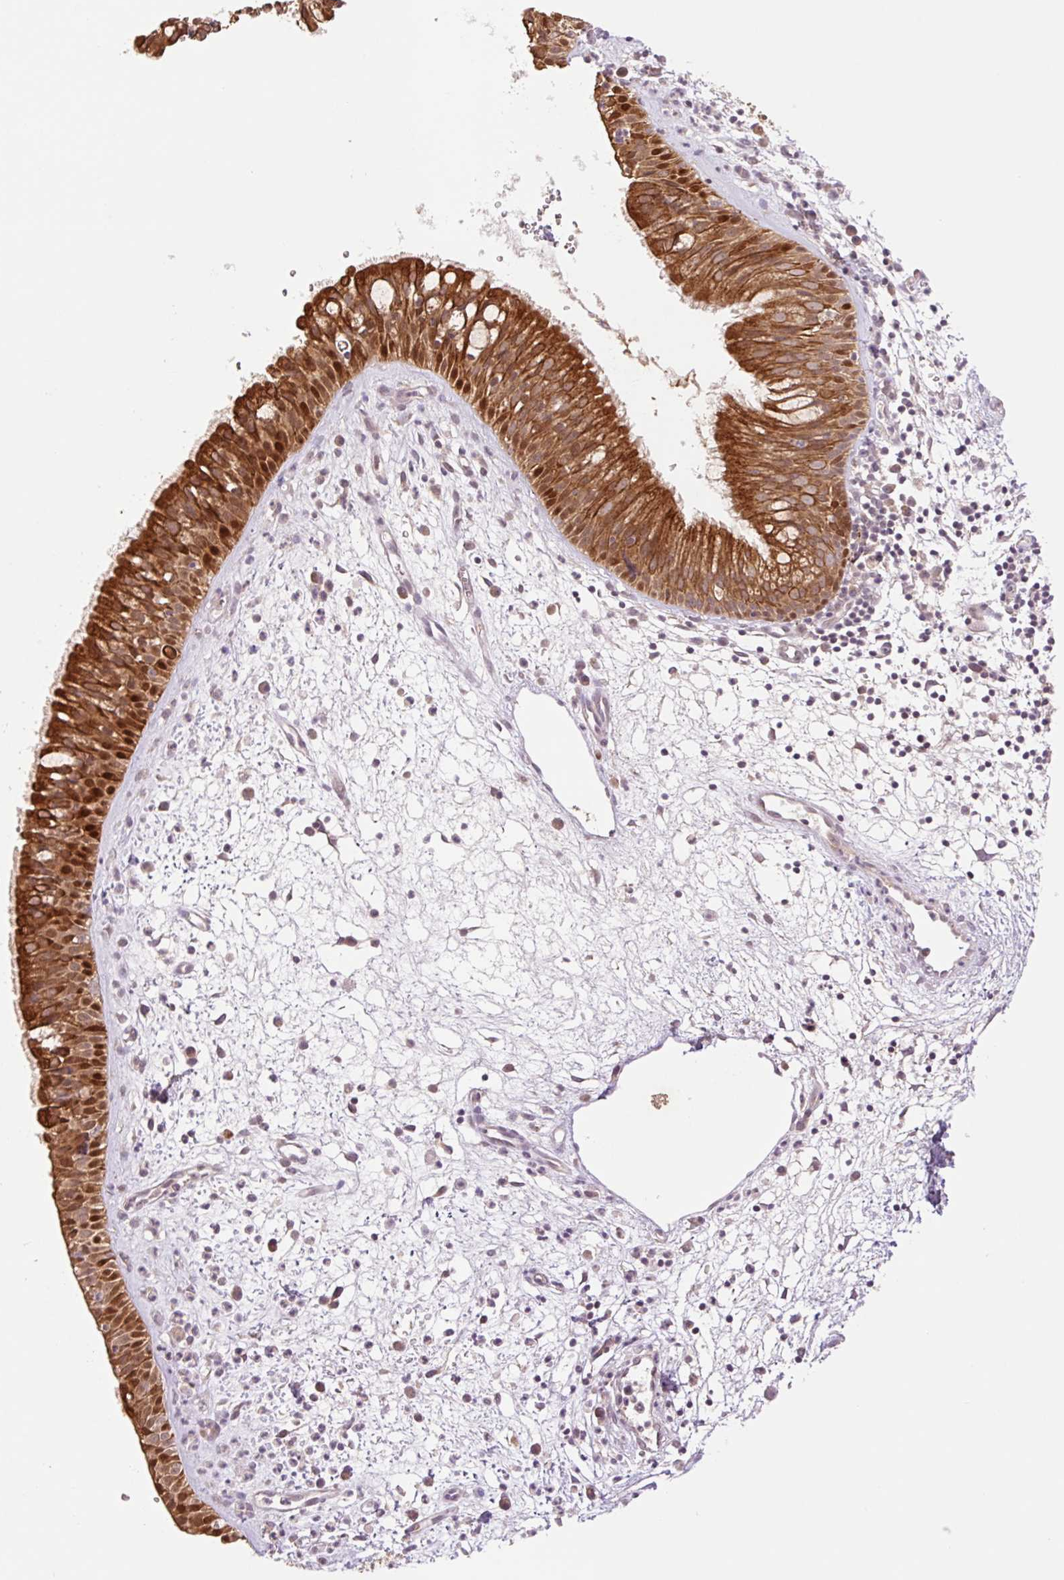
{"staining": {"intensity": "strong", "quantity": ">75%", "location": "cytoplasmic/membranous"}, "tissue": "nasopharynx", "cell_type": "Respiratory epithelial cells", "image_type": "normal", "snomed": [{"axis": "morphology", "description": "Normal tissue, NOS"}, {"axis": "topography", "description": "Nasopharynx"}], "caption": "An immunohistochemistry (IHC) histopathology image of unremarkable tissue is shown. Protein staining in brown labels strong cytoplasmic/membranous positivity in nasopharynx within respiratory epithelial cells.", "gene": "YJU2B", "patient": {"sex": "male", "age": 65}}